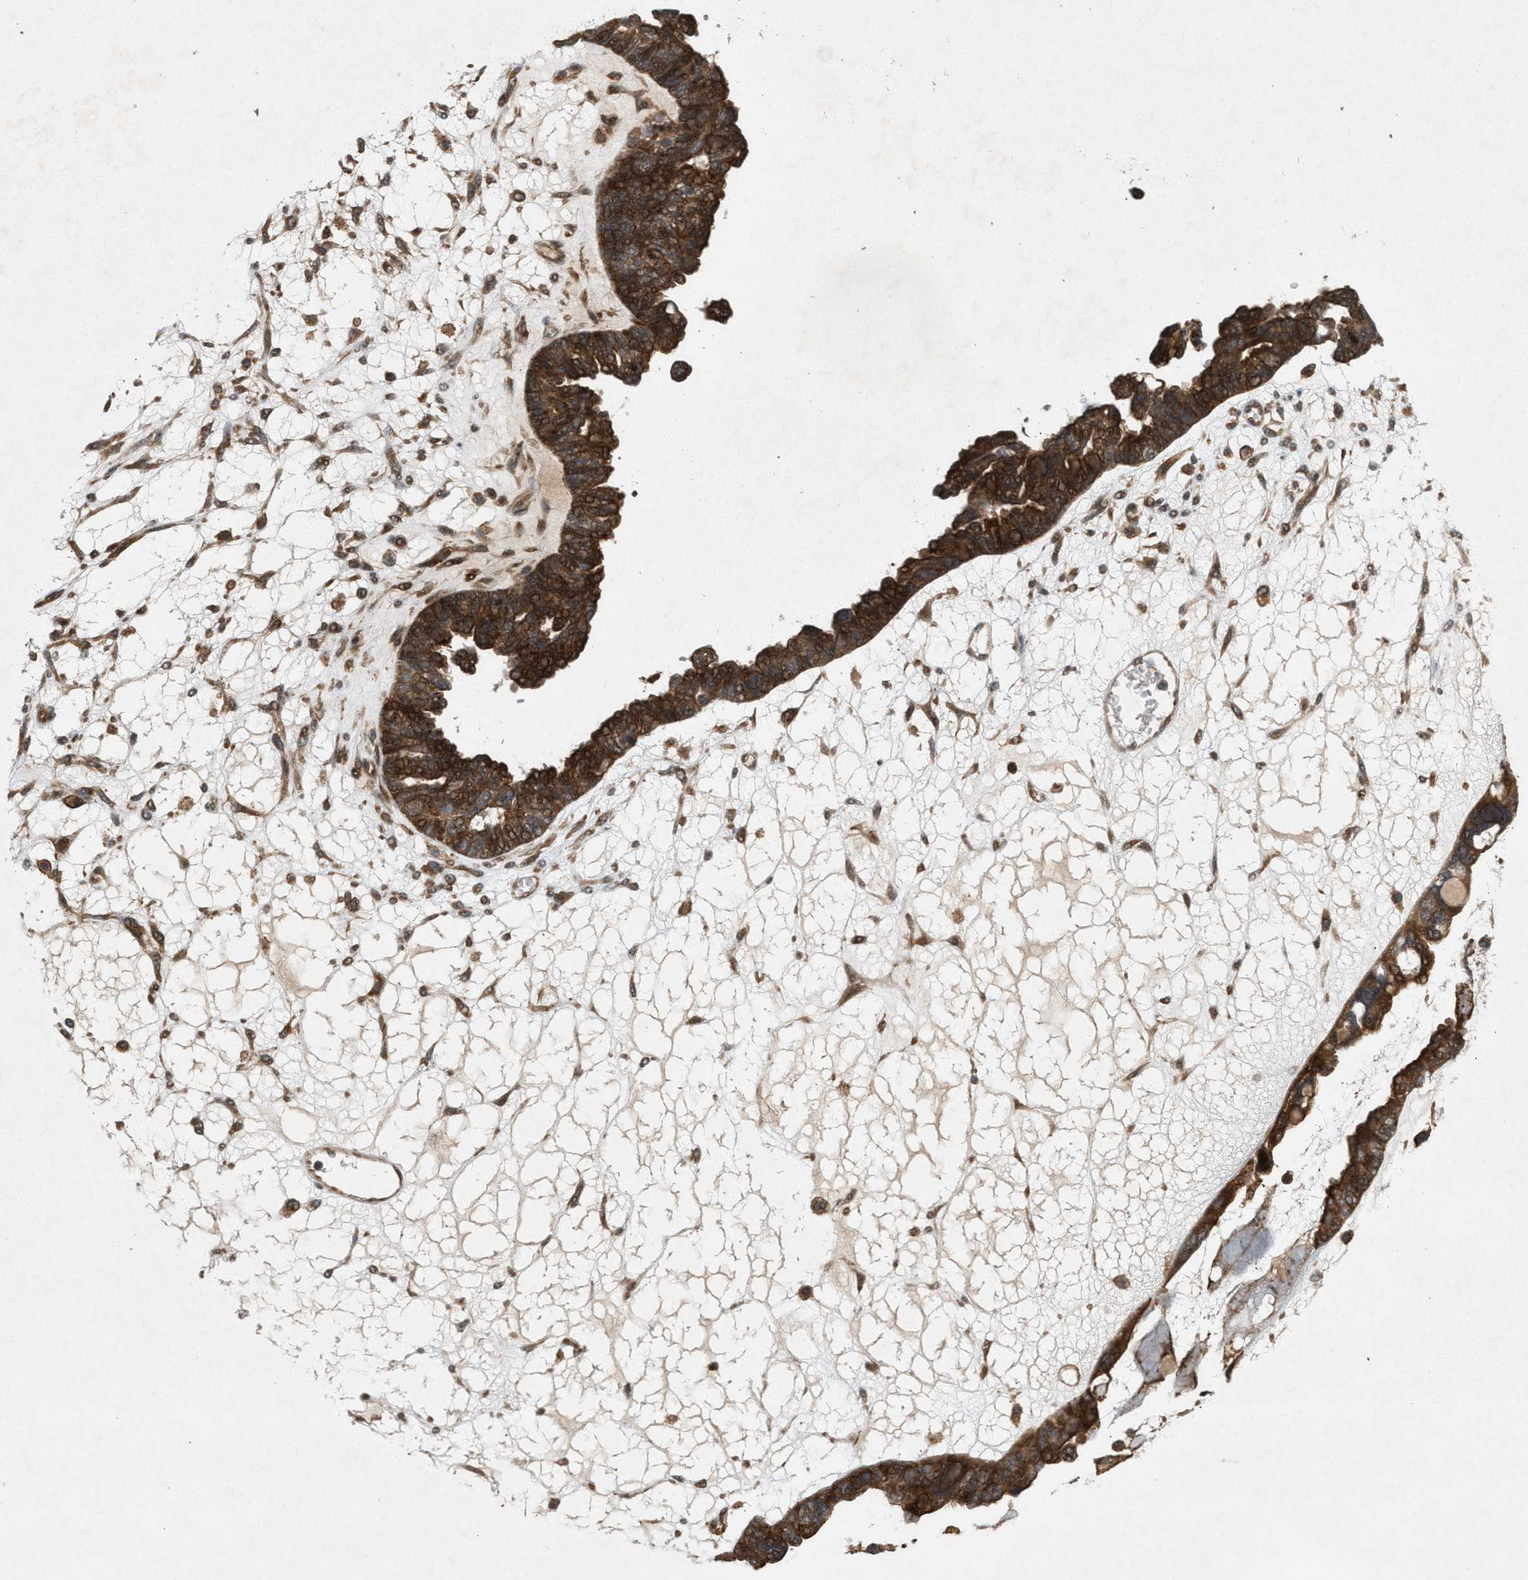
{"staining": {"intensity": "strong", "quantity": ">75%", "location": "cytoplasmic/membranous"}, "tissue": "ovarian cancer", "cell_type": "Tumor cells", "image_type": "cancer", "snomed": [{"axis": "morphology", "description": "Cystadenocarcinoma, serous, NOS"}, {"axis": "topography", "description": "Ovary"}], "caption": "The micrograph displays immunohistochemical staining of ovarian cancer. There is strong cytoplasmic/membranous expression is present in about >75% of tumor cells.", "gene": "MFSD6", "patient": {"sex": "female", "age": 79}}